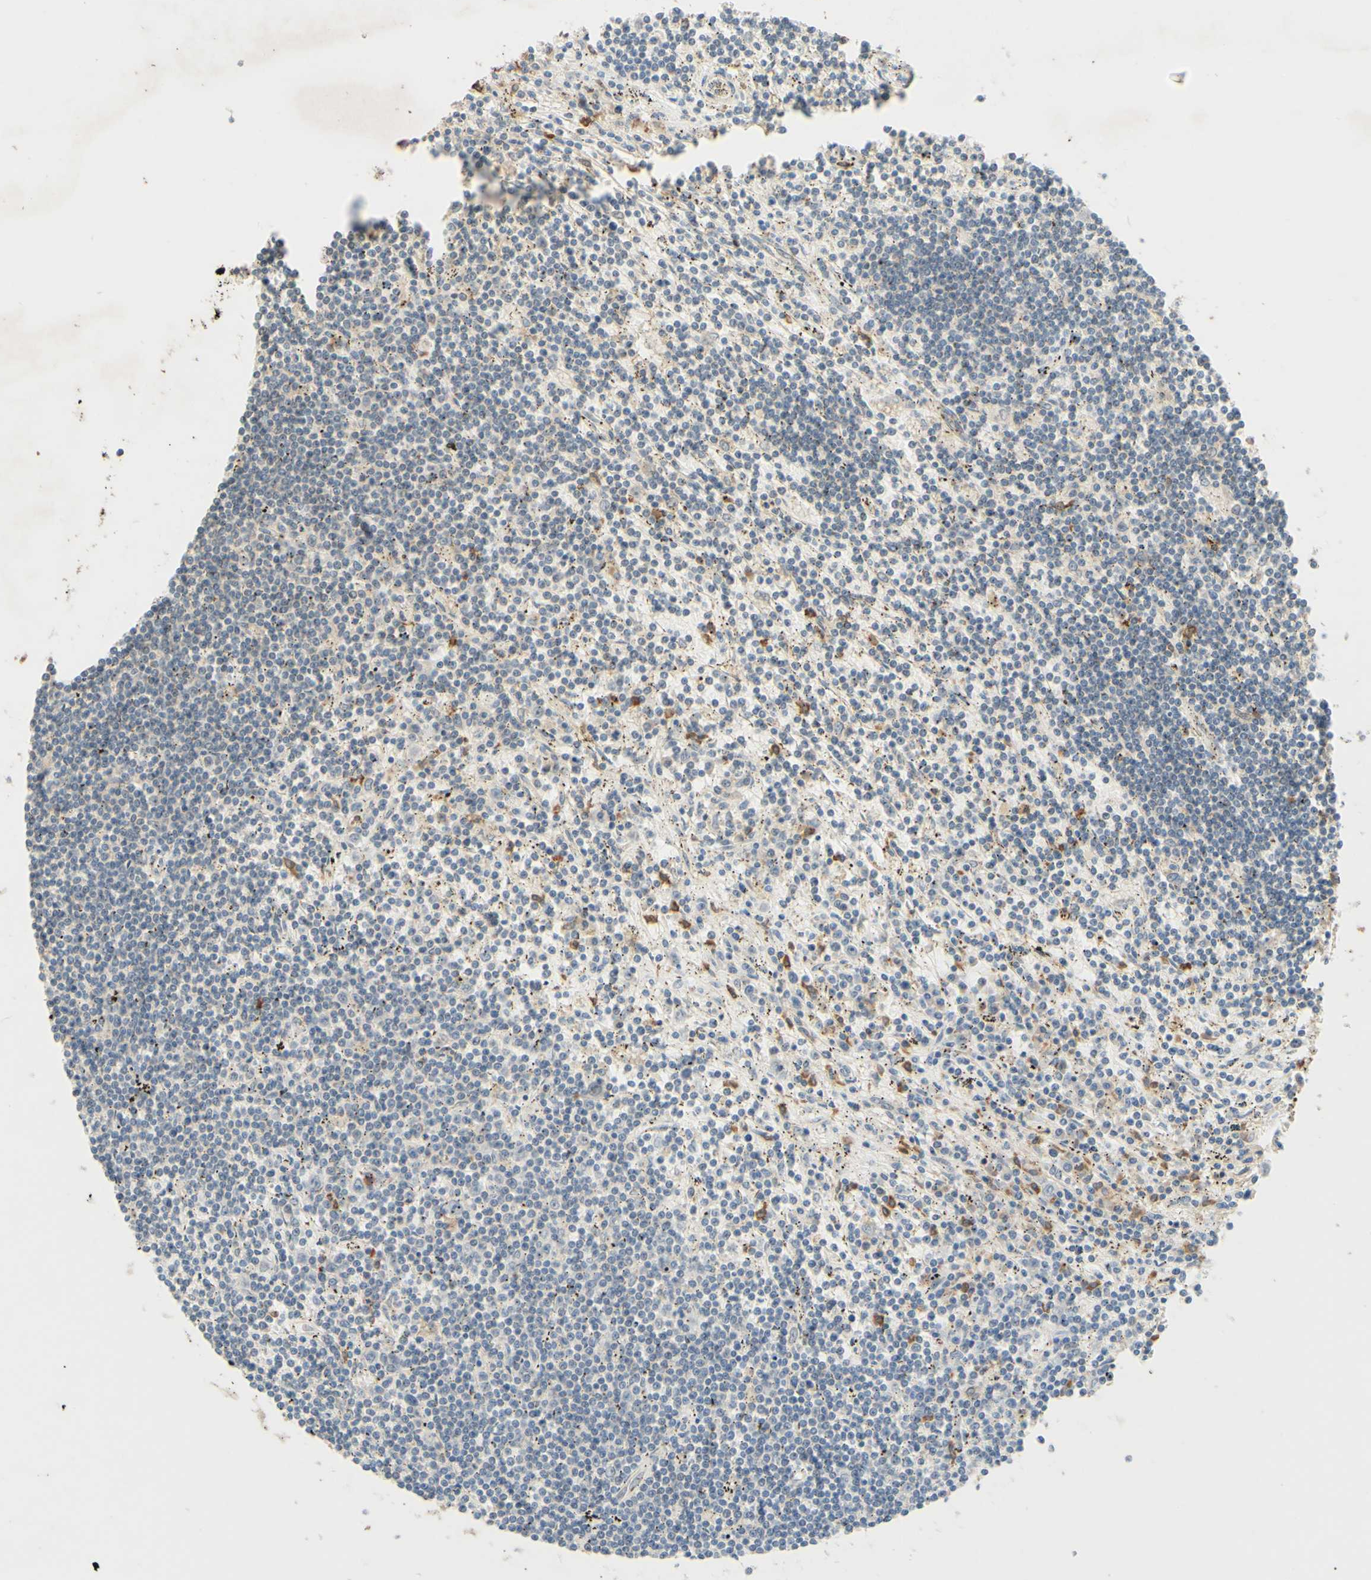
{"staining": {"intensity": "strong", "quantity": "<25%", "location": "cytoplasmic/membranous"}, "tissue": "lymphoma", "cell_type": "Tumor cells", "image_type": "cancer", "snomed": [{"axis": "morphology", "description": "Malignant lymphoma, non-Hodgkin's type, Low grade"}, {"axis": "topography", "description": "Spleen"}], "caption": "A histopathology image of human low-grade malignant lymphoma, non-Hodgkin's type stained for a protein reveals strong cytoplasmic/membranous brown staining in tumor cells.", "gene": "GATA1", "patient": {"sex": "male", "age": 76}}